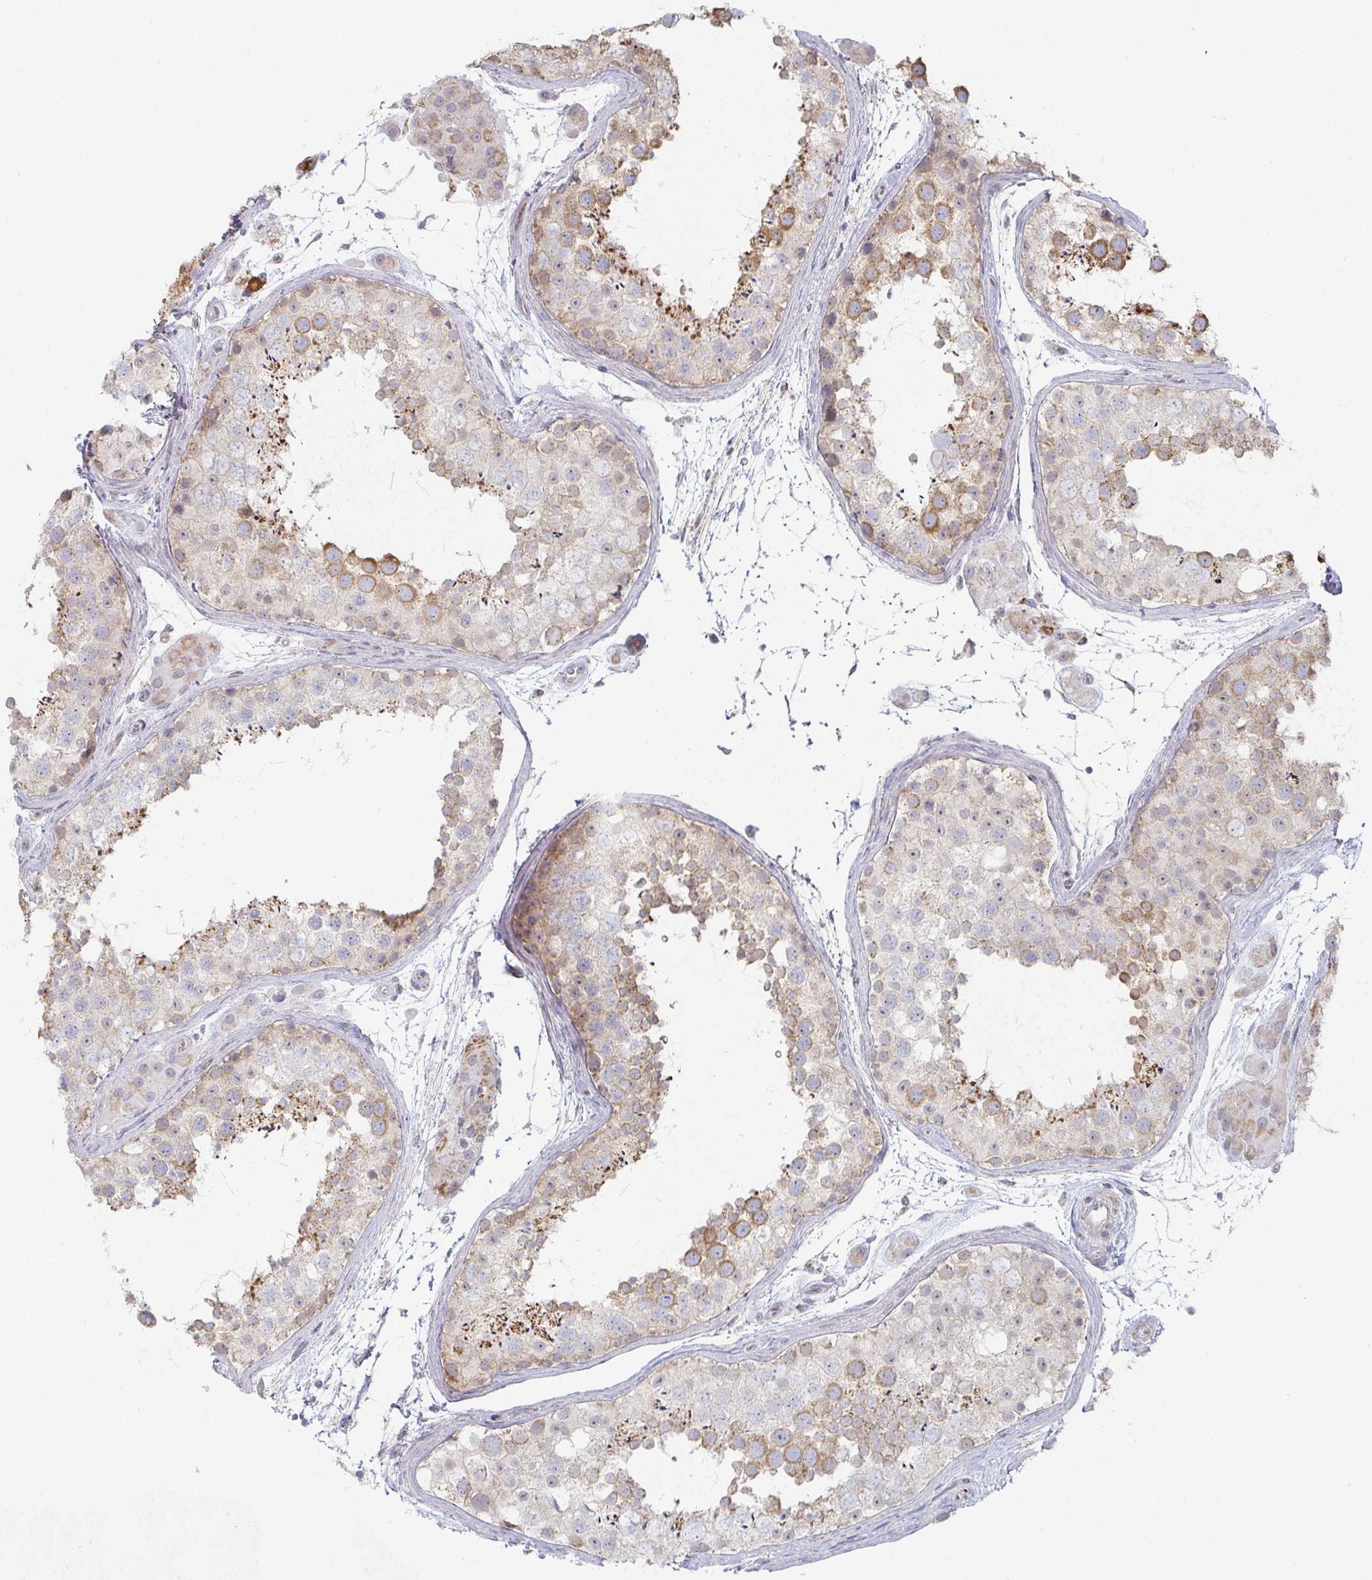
{"staining": {"intensity": "moderate", "quantity": "25%-75%", "location": "cytoplasmic/membranous"}, "tissue": "testis", "cell_type": "Cells in seminiferous ducts", "image_type": "normal", "snomed": [{"axis": "morphology", "description": "Normal tissue, NOS"}, {"axis": "topography", "description": "Testis"}], "caption": "Moderate cytoplasmic/membranous protein expression is identified in about 25%-75% of cells in seminiferous ducts in testis.", "gene": "ZNF526", "patient": {"sex": "male", "age": 41}}